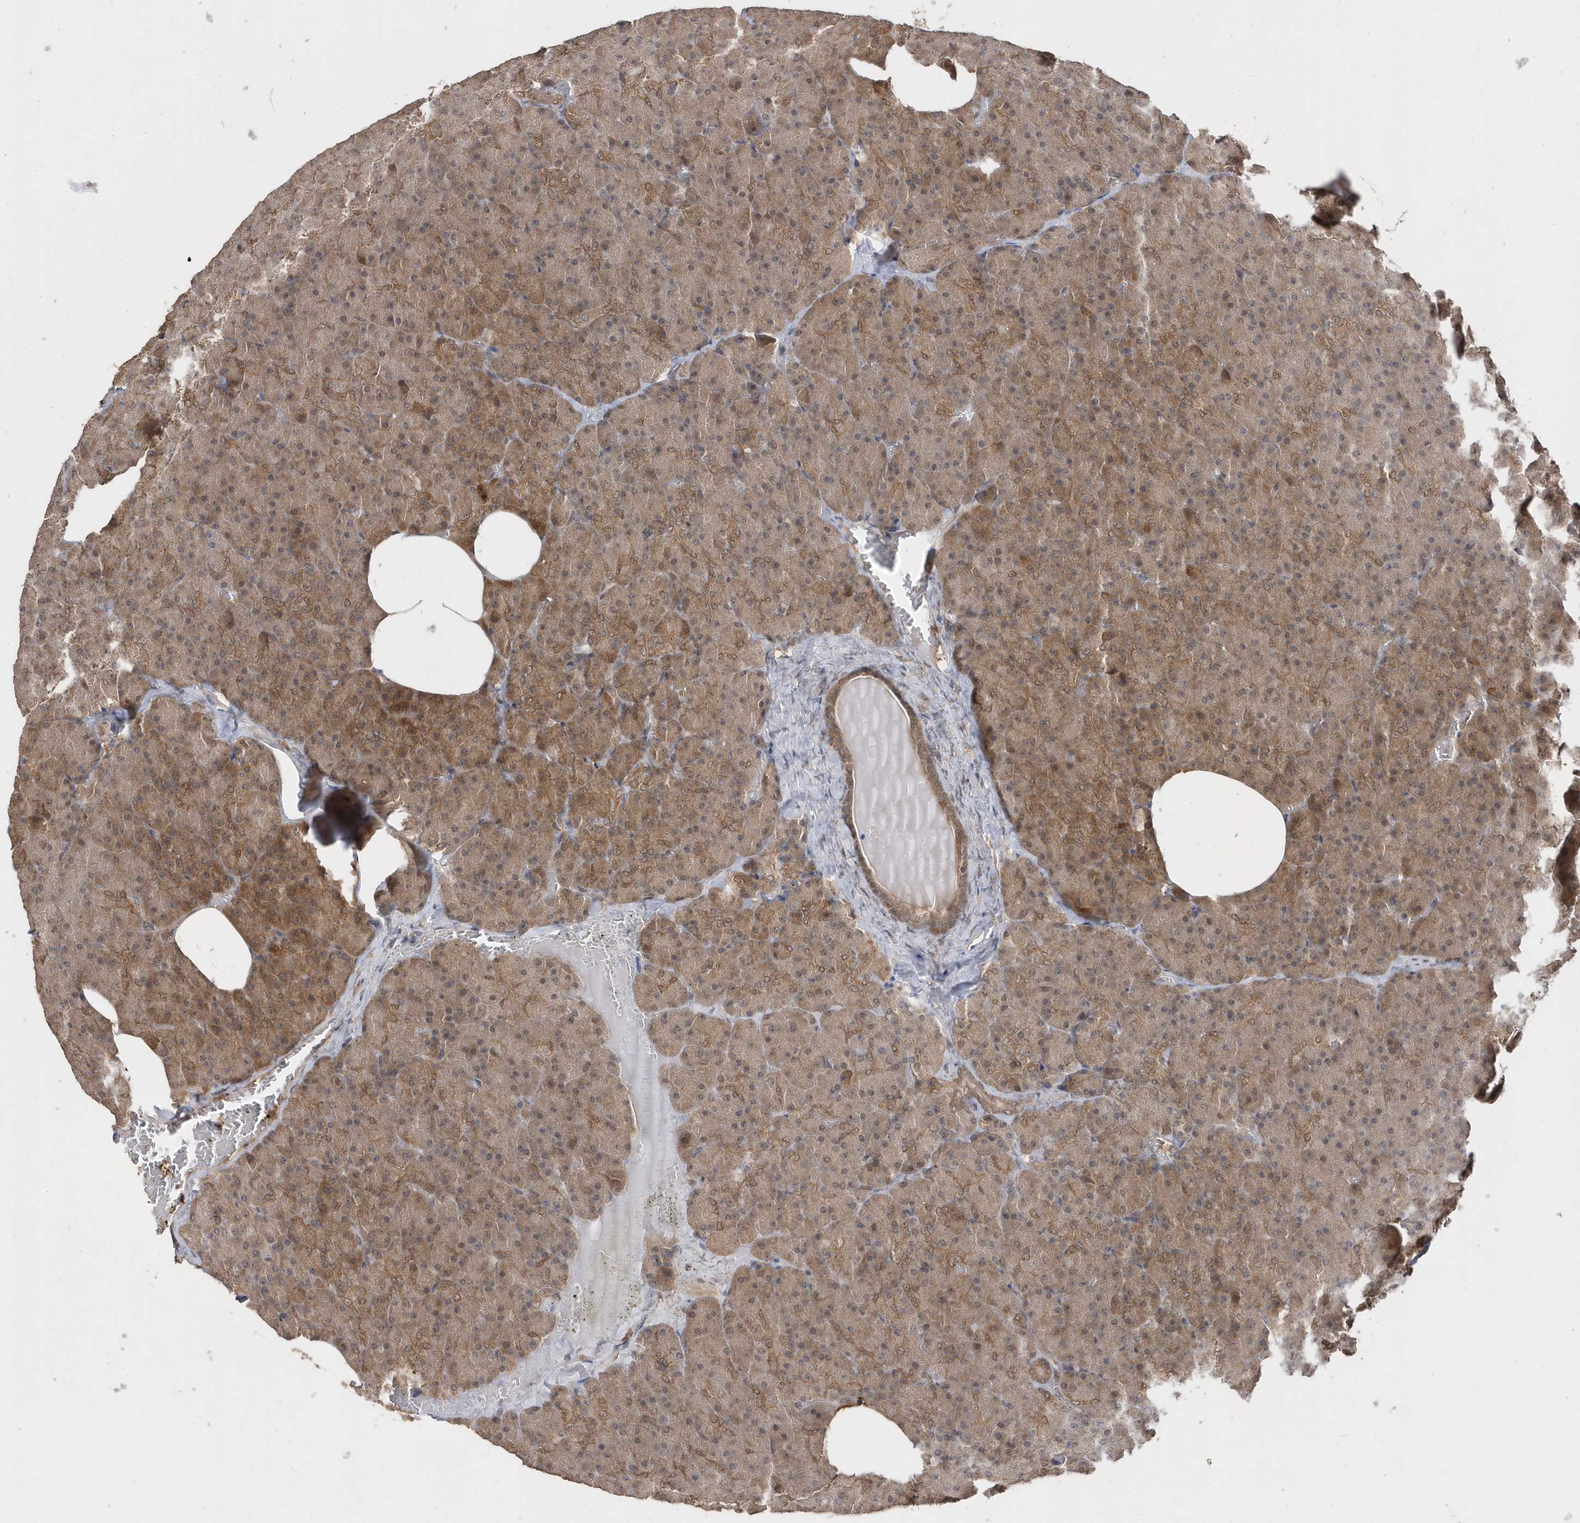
{"staining": {"intensity": "moderate", "quantity": ">75%", "location": "cytoplasmic/membranous,nuclear"}, "tissue": "pancreas", "cell_type": "Exocrine glandular cells", "image_type": "normal", "snomed": [{"axis": "morphology", "description": "Normal tissue, NOS"}, {"axis": "morphology", "description": "Carcinoid, malignant, NOS"}, {"axis": "topography", "description": "Pancreas"}], "caption": "Immunohistochemical staining of normal pancreas demonstrates medium levels of moderate cytoplasmic/membranous,nuclear staining in approximately >75% of exocrine glandular cells. The staining was performed using DAB (3,3'-diaminobenzidine), with brown indicating positive protein expression. Nuclei are stained blue with hematoxylin.", "gene": "RPEL1", "patient": {"sex": "female", "age": 35}}